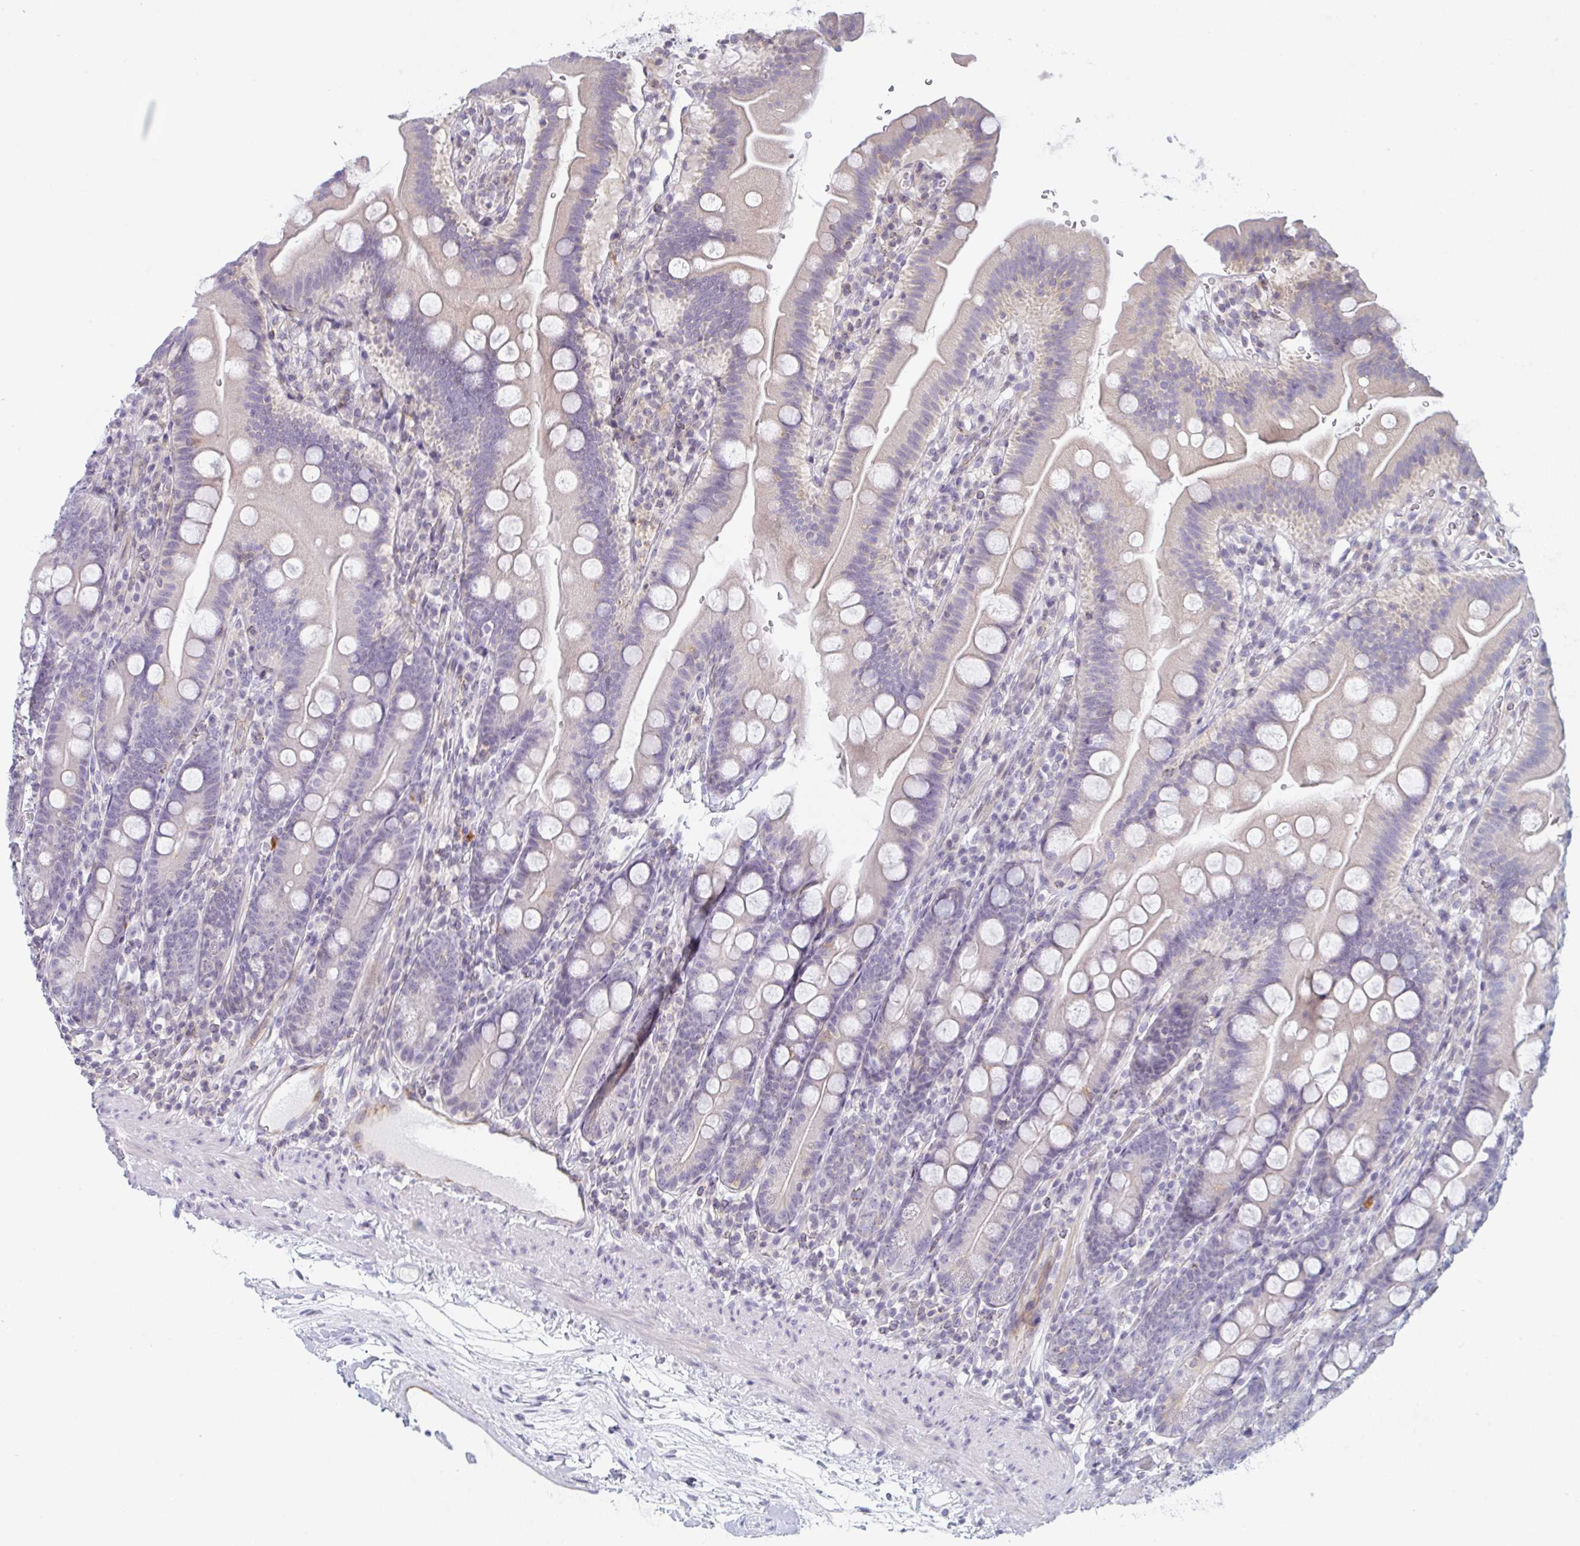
{"staining": {"intensity": "negative", "quantity": "none", "location": "none"}, "tissue": "duodenum", "cell_type": "Glandular cells", "image_type": "normal", "snomed": [{"axis": "morphology", "description": "Normal tissue, NOS"}, {"axis": "topography", "description": "Duodenum"}], "caption": "DAB immunohistochemical staining of unremarkable human duodenum exhibits no significant positivity in glandular cells.", "gene": "CD80", "patient": {"sex": "female", "age": 67}}